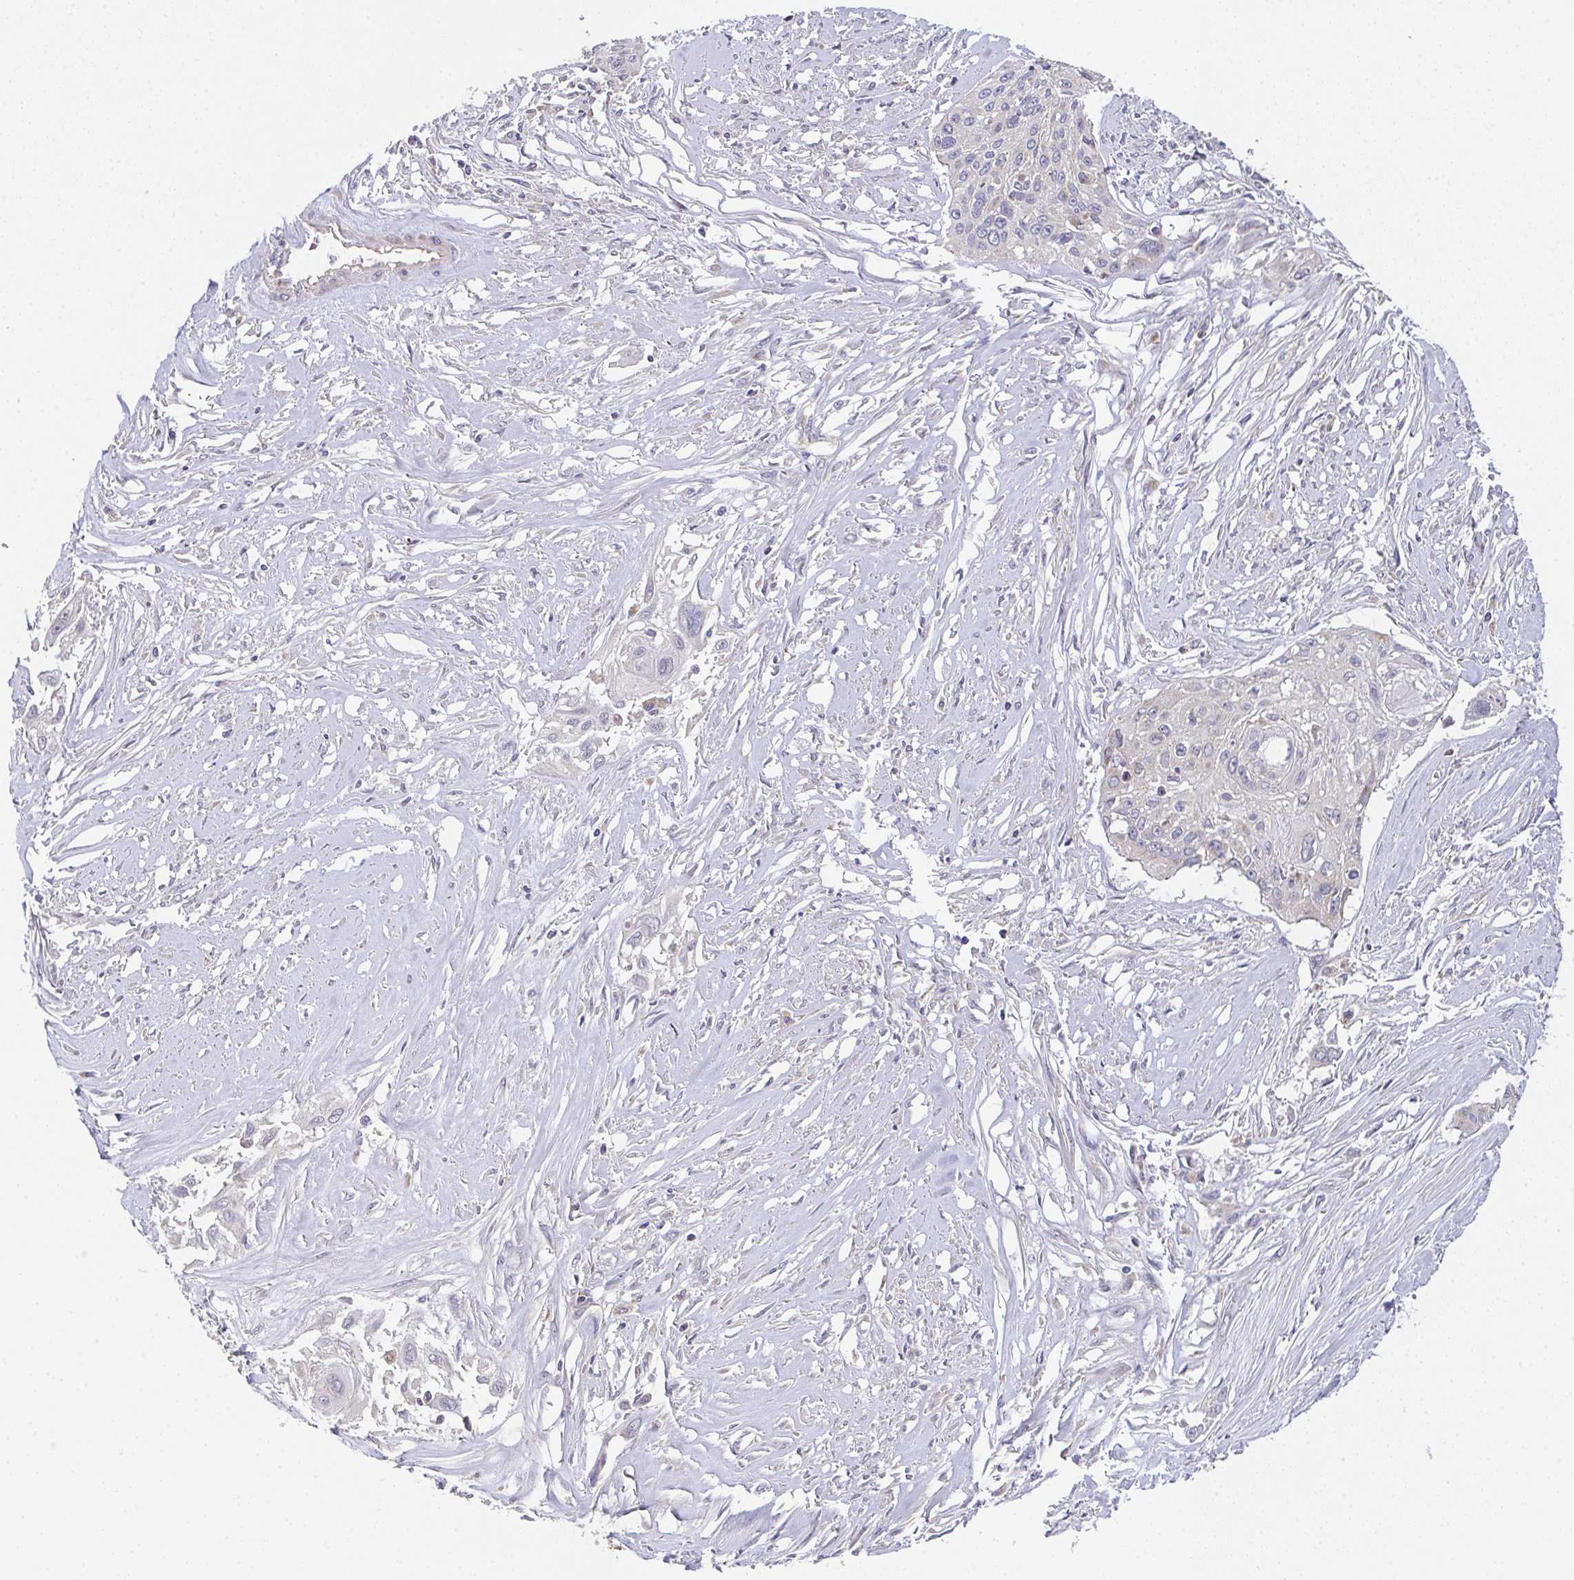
{"staining": {"intensity": "negative", "quantity": "none", "location": "none"}, "tissue": "cervical cancer", "cell_type": "Tumor cells", "image_type": "cancer", "snomed": [{"axis": "morphology", "description": "Squamous cell carcinoma, NOS"}, {"axis": "topography", "description": "Cervix"}], "caption": "Tumor cells are negative for brown protein staining in cervical cancer (squamous cell carcinoma).", "gene": "MT-ND3", "patient": {"sex": "female", "age": 49}}